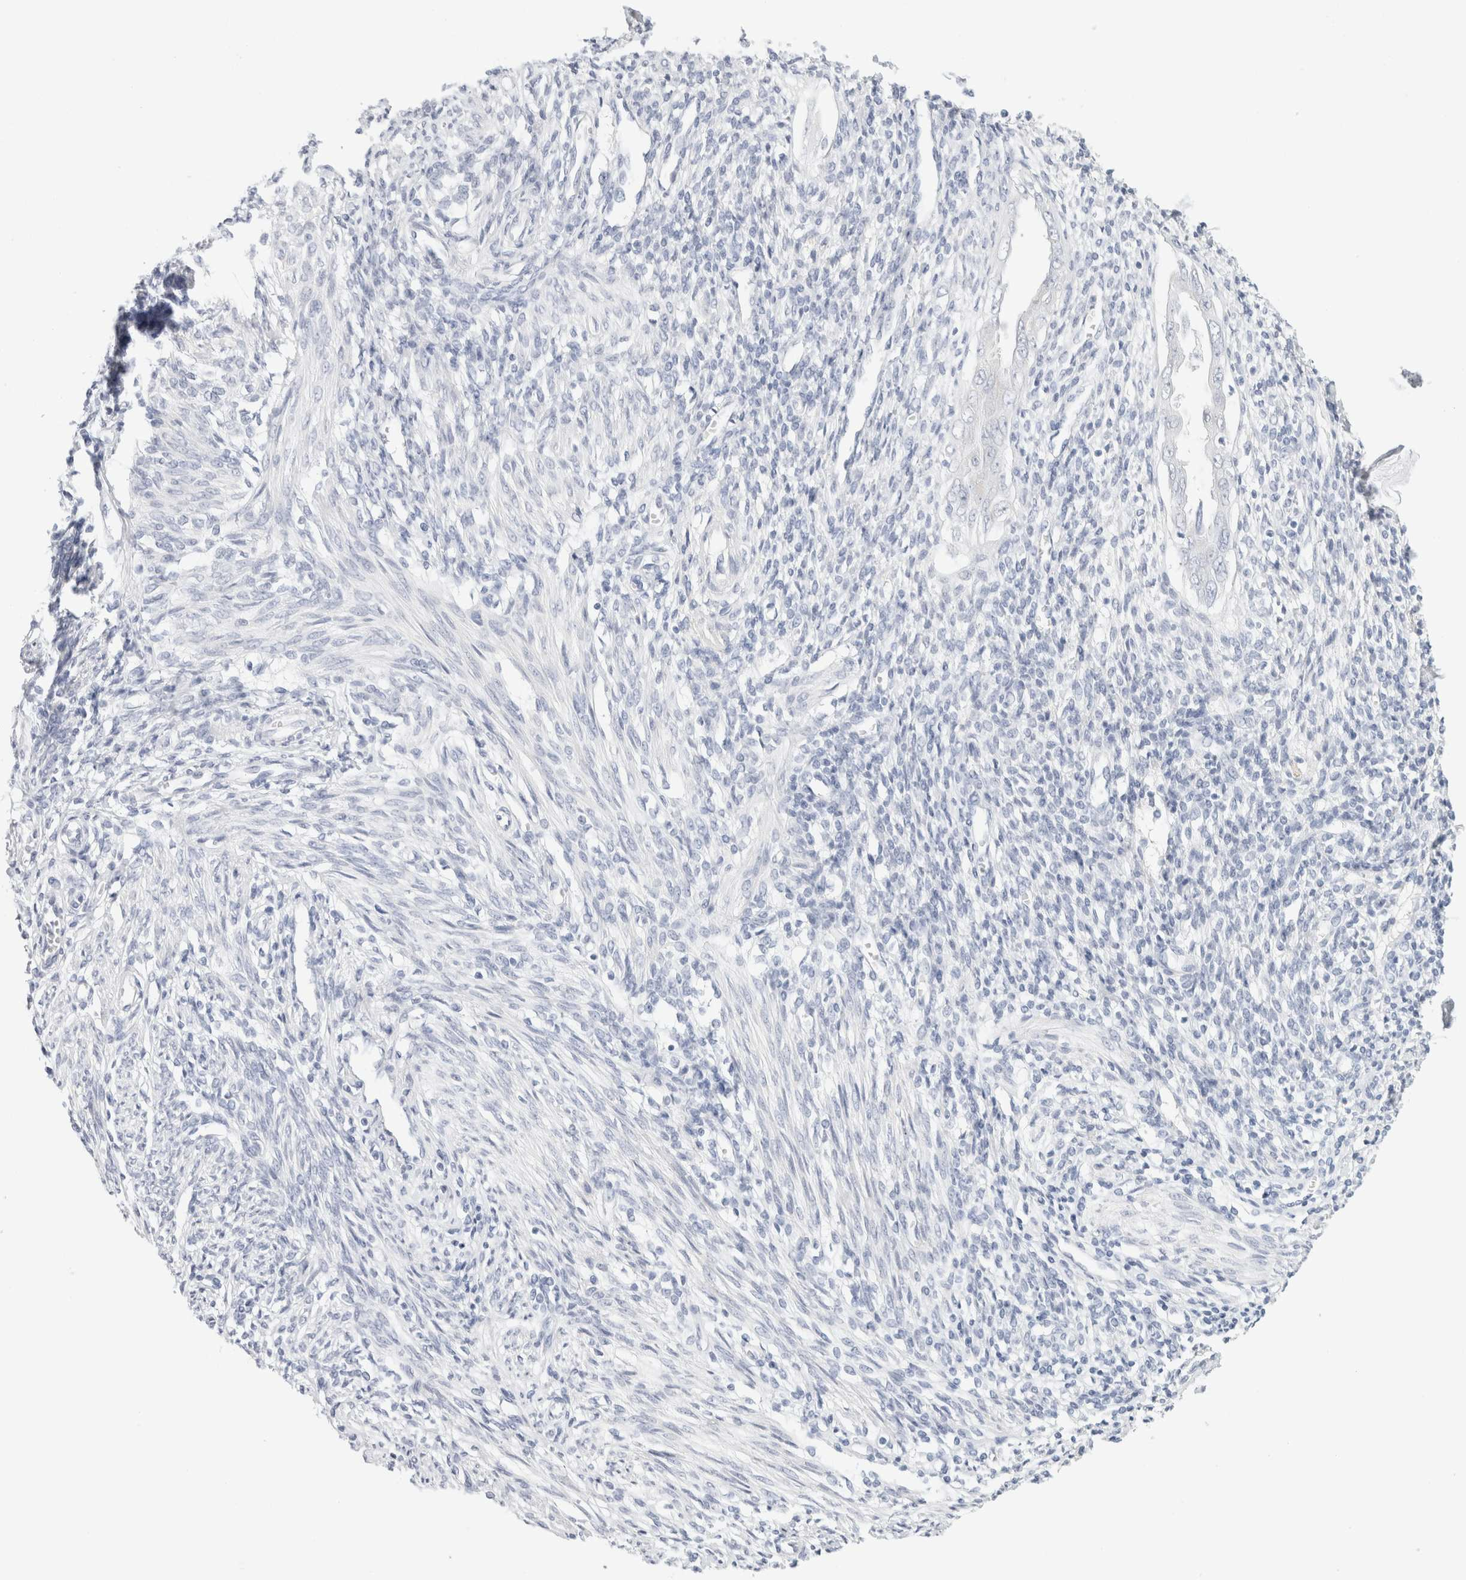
{"staining": {"intensity": "negative", "quantity": "none", "location": "none"}, "tissue": "endometrium", "cell_type": "Cells in endometrial stroma", "image_type": "normal", "snomed": [{"axis": "morphology", "description": "Normal tissue, NOS"}, {"axis": "topography", "description": "Endometrium"}], "caption": "Cells in endometrial stroma show no significant positivity in normal endometrium. (Brightfield microscopy of DAB (3,3'-diaminobenzidine) immunohistochemistry at high magnification).", "gene": "RTN4", "patient": {"sex": "female", "age": 66}}